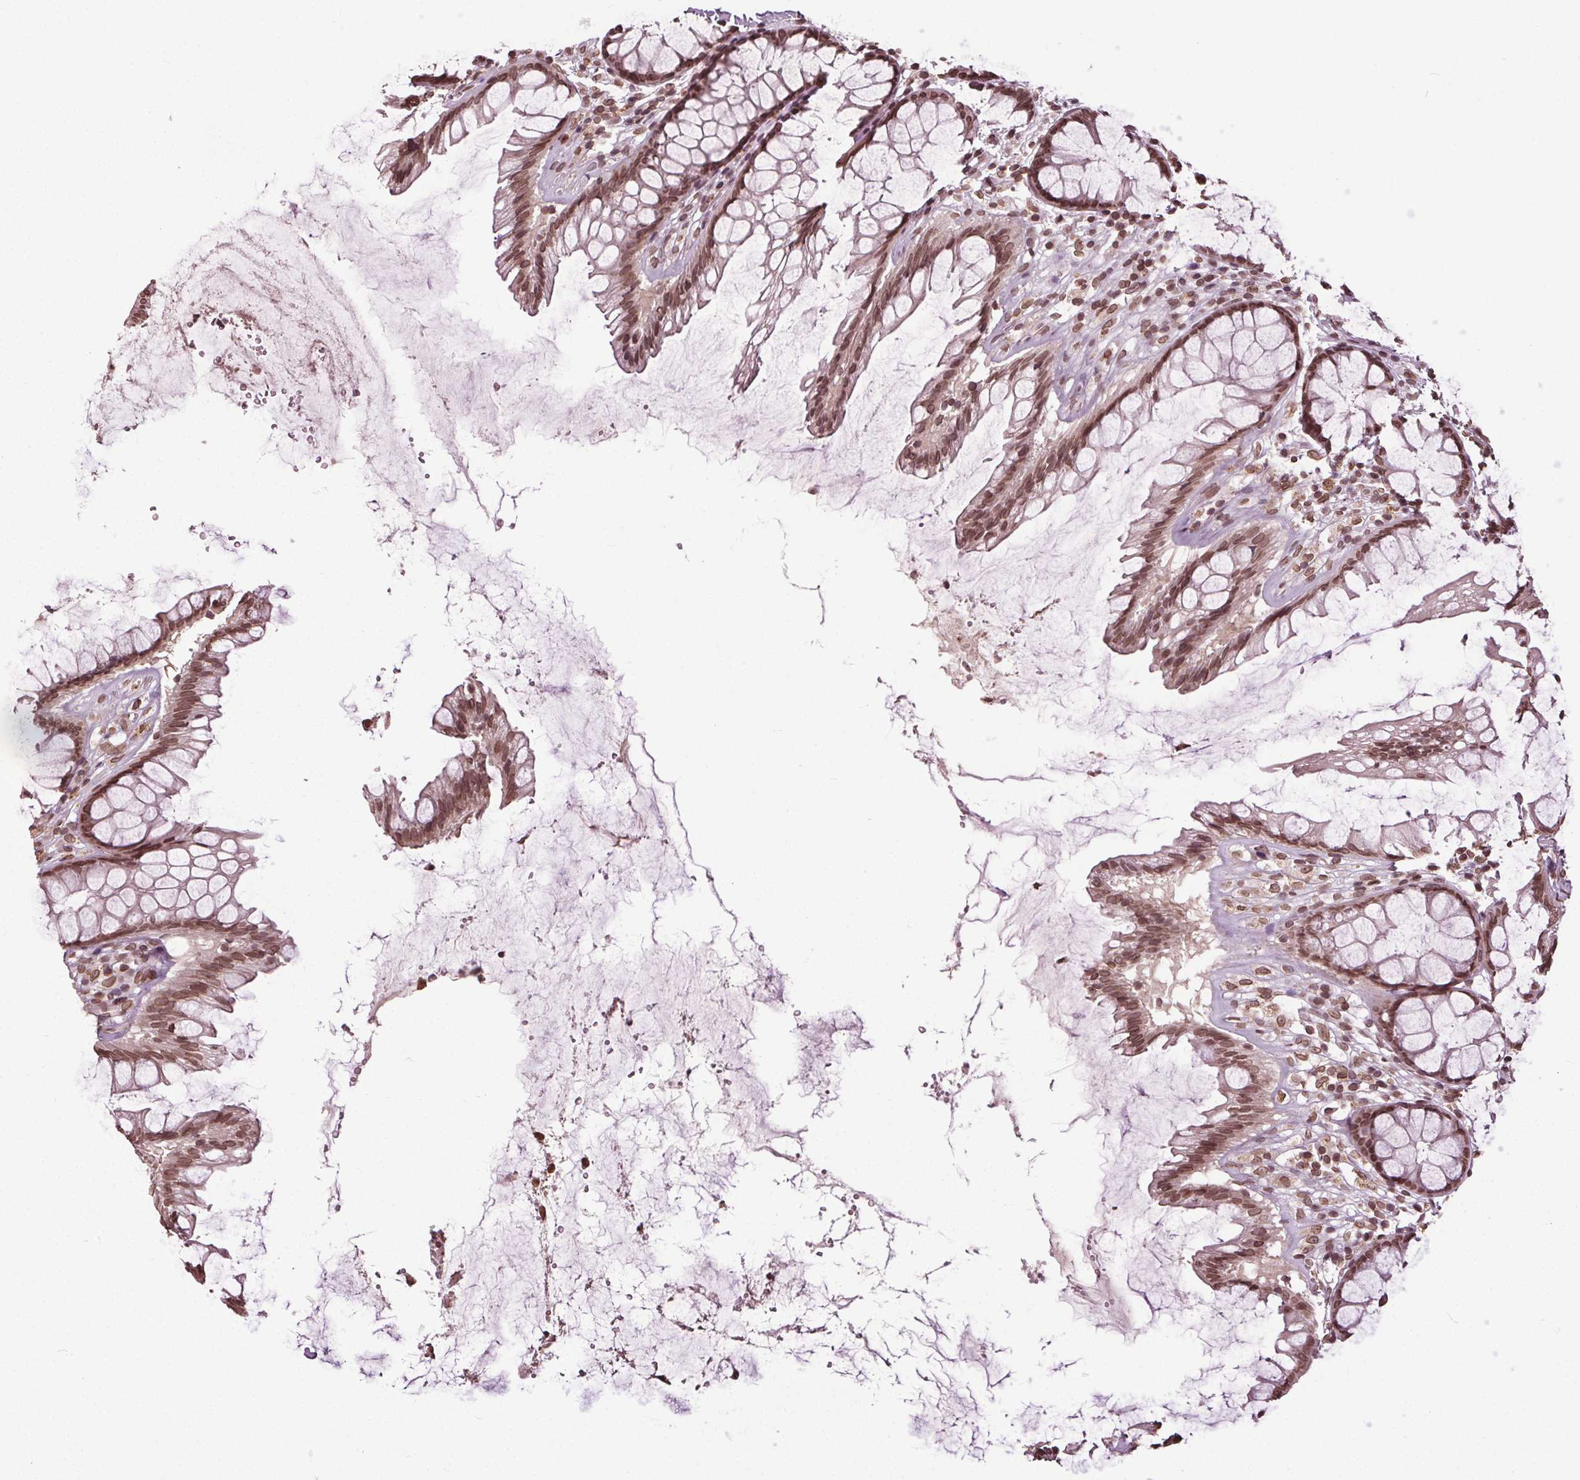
{"staining": {"intensity": "moderate", "quantity": ">75%", "location": "cytoplasmic/membranous,nuclear"}, "tissue": "rectum", "cell_type": "Glandular cells", "image_type": "normal", "snomed": [{"axis": "morphology", "description": "Normal tissue, NOS"}, {"axis": "topography", "description": "Rectum"}], "caption": "High-power microscopy captured an immunohistochemistry (IHC) micrograph of normal rectum, revealing moderate cytoplasmic/membranous,nuclear positivity in approximately >75% of glandular cells. The staining was performed using DAB, with brown indicating positive protein expression. Nuclei are stained blue with hematoxylin.", "gene": "TTC39C", "patient": {"sex": "male", "age": 72}}